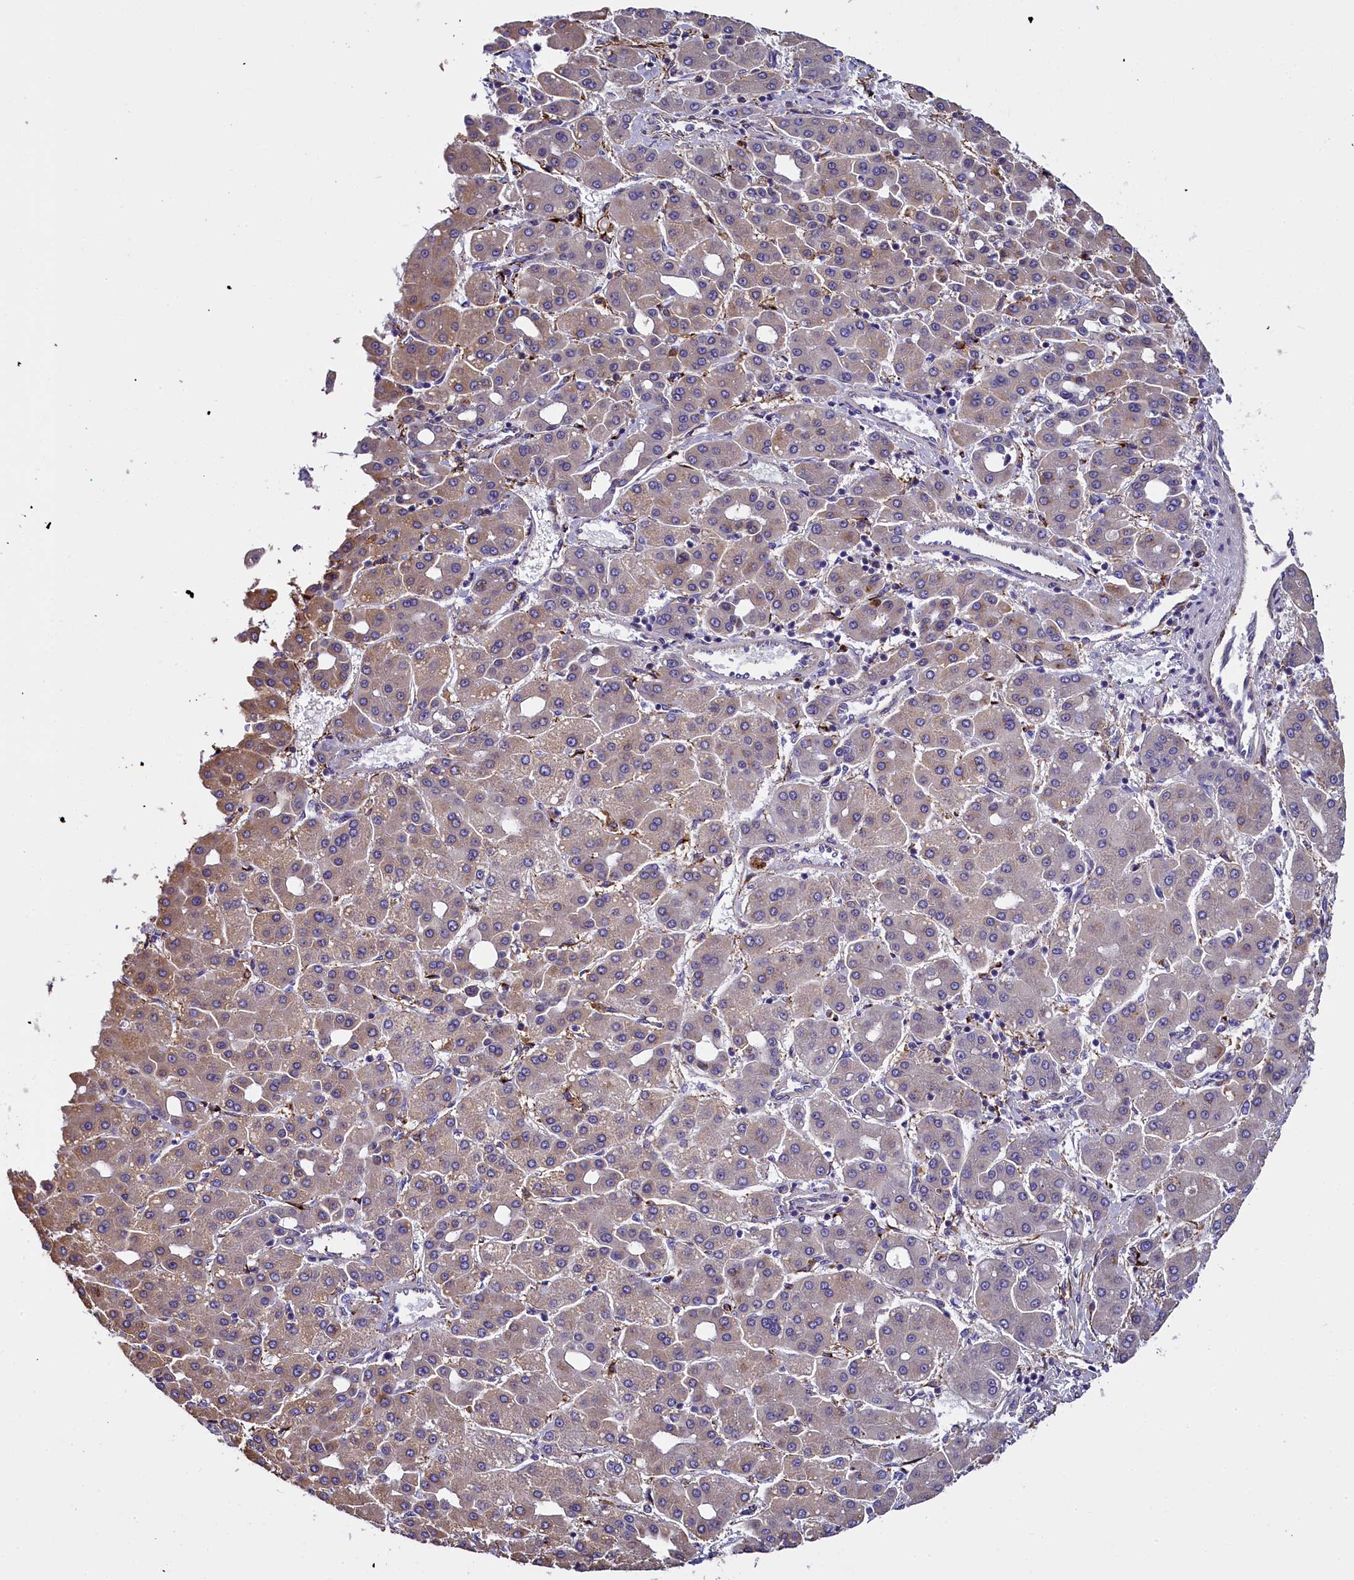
{"staining": {"intensity": "weak", "quantity": "25%-75%", "location": "cytoplasmic/membranous"}, "tissue": "liver cancer", "cell_type": "Tumor cells", "image_type": "cancer", "snomed": [{"axis": "morphology", "description": "Carcinoma, Hepatocellular, NOS"}, {"axis": "topography", "description": "Liver"}], "caption": "A low amount of weak cytoplasmic/membranous expression is present in about 25%-75% of tumor cells in liver cancer (hepatocellular carcinoma) tissue. The staining is performed using DAB brown chromogen to label protein expression. The nuclei are counter-stained blue using hematoxylin.", "gene": "MRC2", "patient": {"sex": "male", "age": 65}}